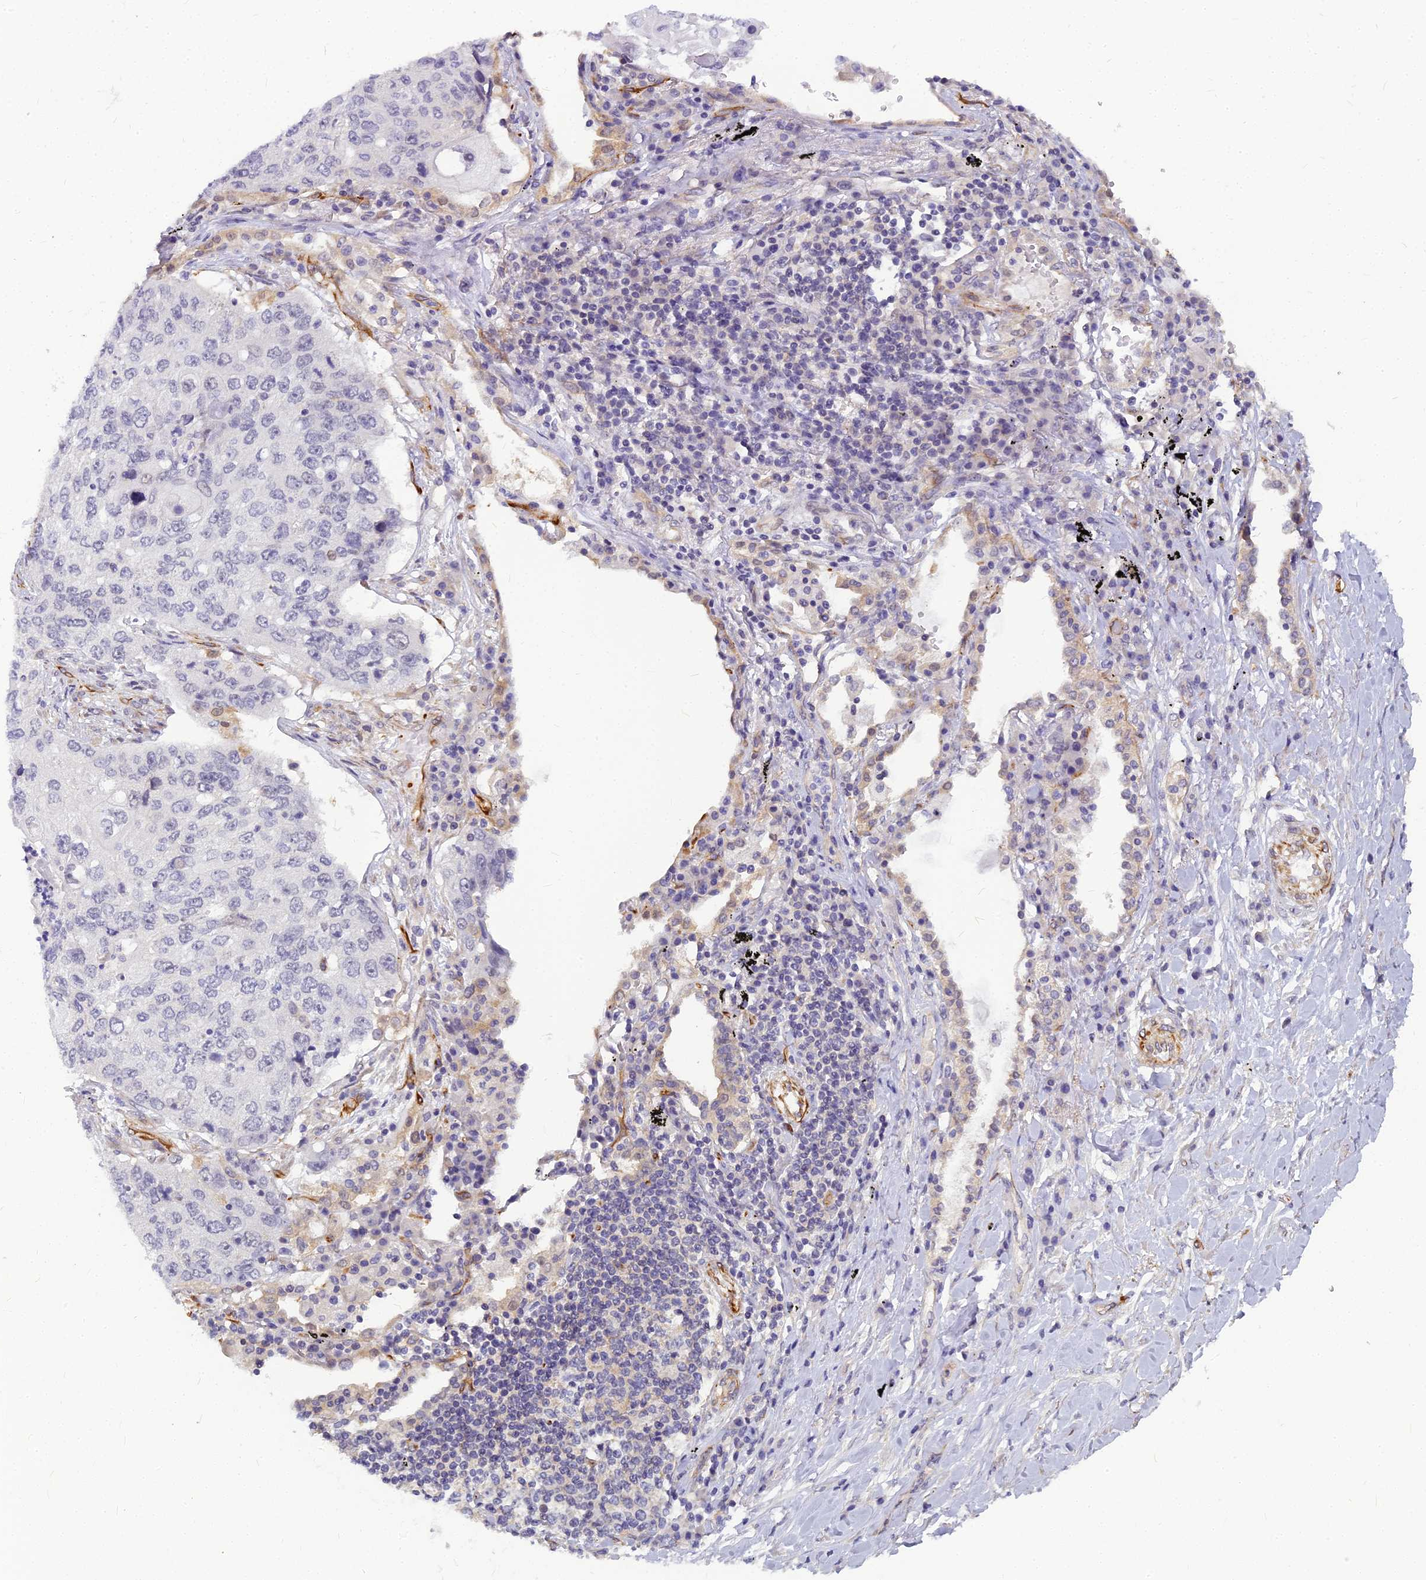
{"staining": {"intensity": "negative", "quantity": "none", "location": "none"}, "tissue": "lung cancer", "cell_type": "Tumor cells", "image_type": "cancer", "snomed": [{"axis": "morphology", "description": "Squamous cell carcinoma, NOS"}, {"axis": "topography", "description": "Lung"}], "caption": "Immunohistochemistry image of neoplastic tissue: human squamous cell carcinoma (lung) stained with DAB reveals no significant protein positivity in tumor cells.", "gene": "RGL3", "patient": {"sex": "female", "age": 63}}